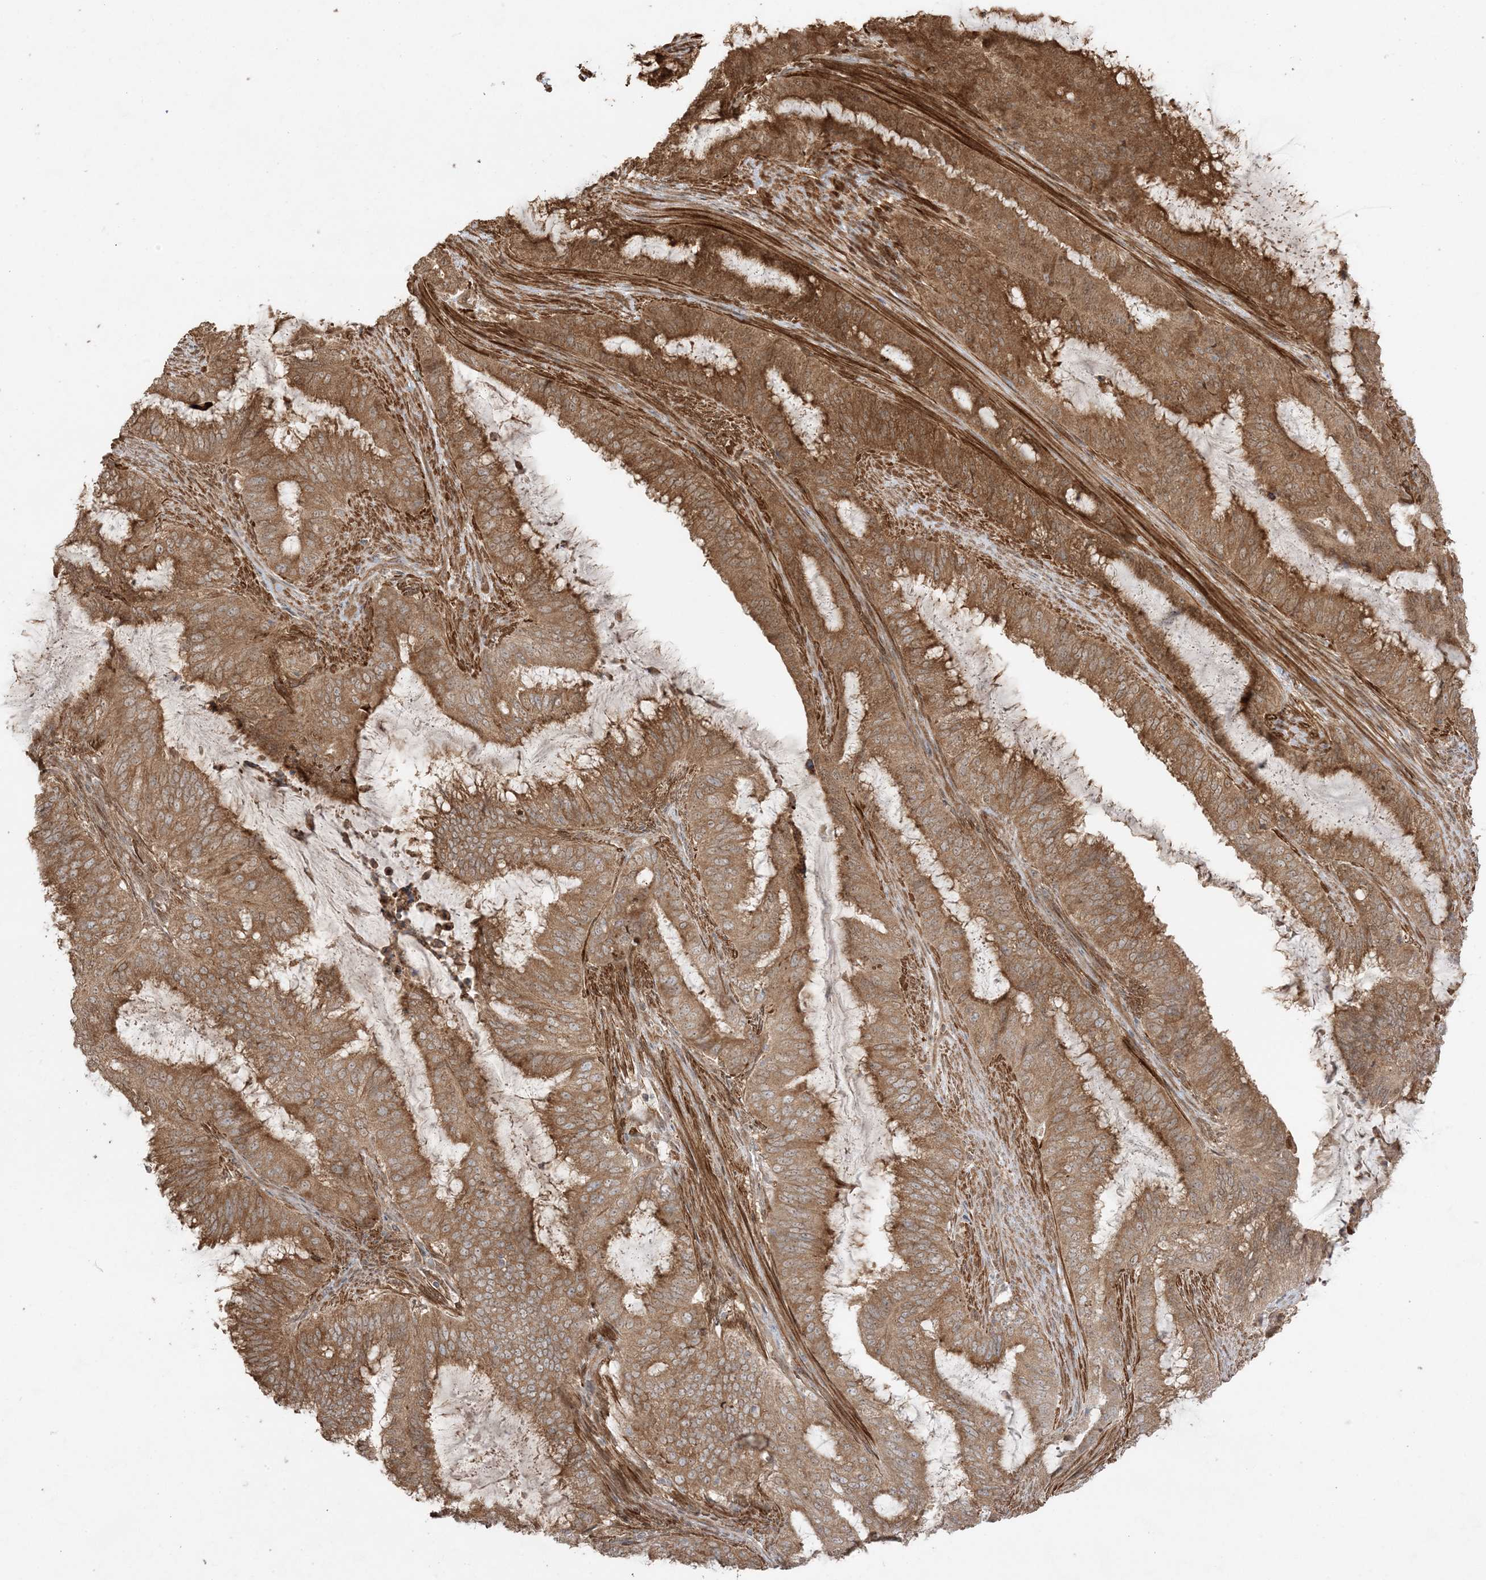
{"staining": {"intensity": "strong", "quantity": ">75%", "location": "cytoplasmic/membranous"}, "tissue": "endometrial cancer", "cell_type": "Tumor cells", "image_type": "cancer", "snomed": [{"axis": "morphology", "description": "Adenocarcinoma, NOS"}, {"axis": "topography", "description": "Endometrium"}], "caption": "Tumor cells display high levels of strong cytoplasmic/membranous staining in approximately >75% of cells in human endometrial cancer (adenocarcinoma). (DAB = brown stain, brightfield microscopy at high magnification).", "gene": "ZBTB41", "patient": {"sex": "female", "age": 51}}